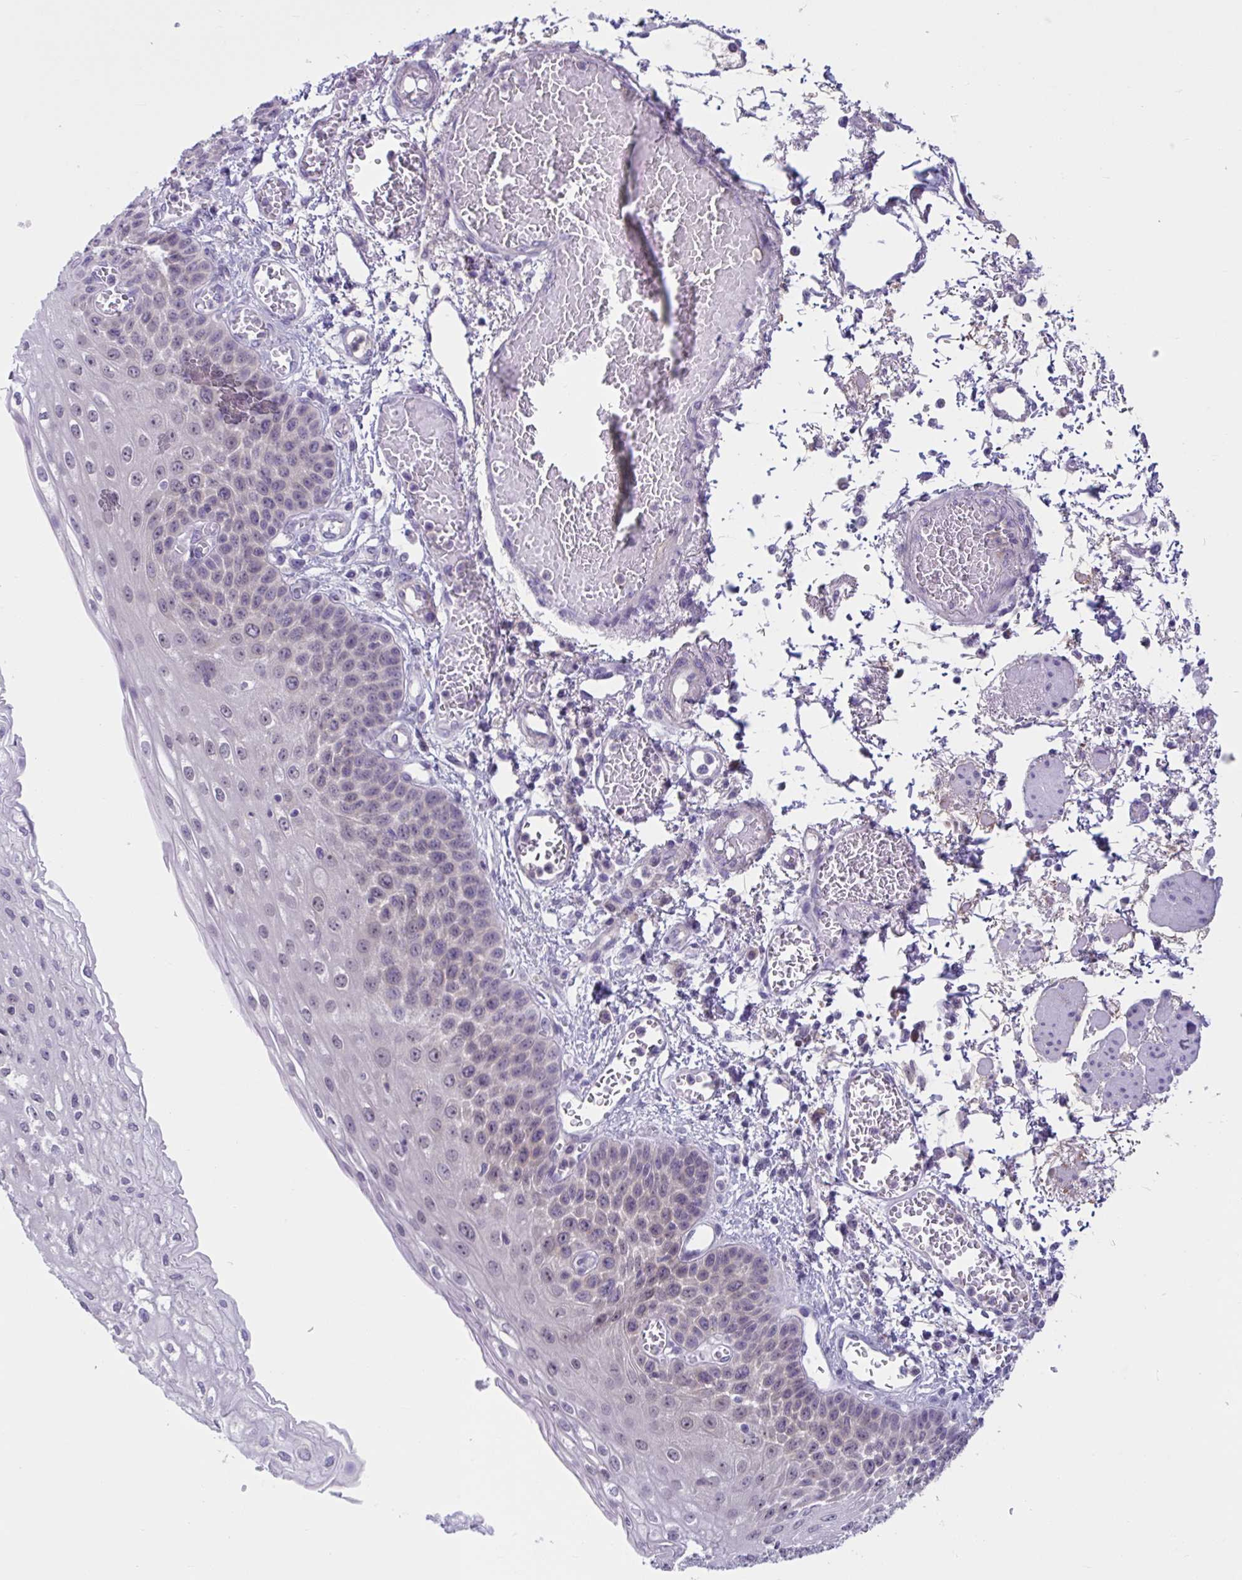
{"staining": {"intensity": "negative", "quantity": "none", "location": "none"}, "tissue": "esophagus", "cell_type": "Squamous epithelial cells", "image_type": "normal", "snomed": [{"axis": "morphology", "description": "Normal tissue, NOS"}, {"axis": "morphology", "description": "Adenocarcinoma, NOS"}, {"axis": "topography", "description": "Esophagus"}], "caption": "This is an immunohistochemistry (IHC) histopathology image of unremarkable human esophagus. There is no expression in squamous epithelial cells.", "gene": "WNT9B", "patient": {"sex": "male", "age": 81}}